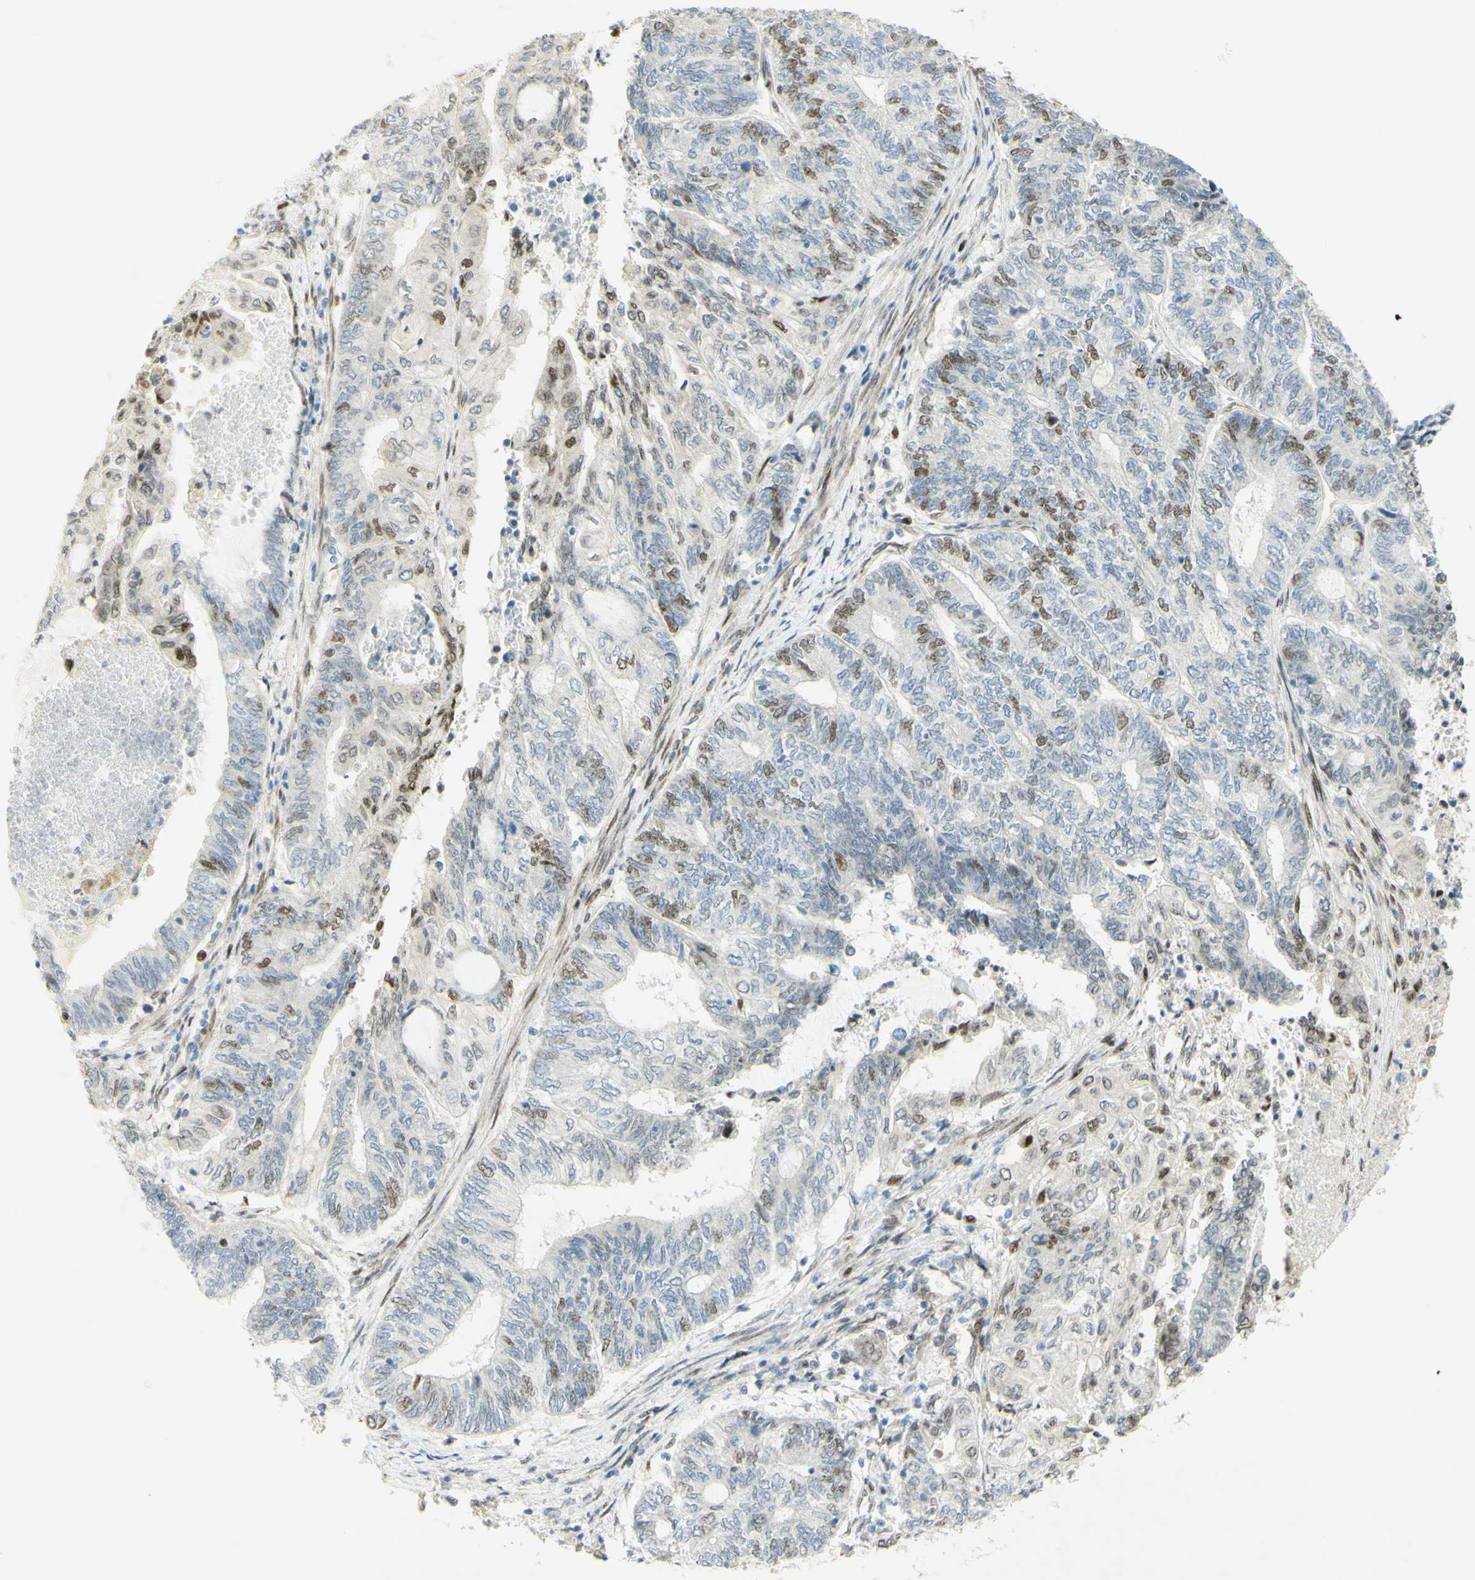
{"staining": {"intensity": "moderate", "quantity": "<25%", "location": "nuclear"}, "tissue": "endometrial cancer", "cell_type": "Tumor cells", "image_type": "cancer", "snomed": [{"axis": "morphology", "description": "Adenocarcinoma, NOS"}, {"axis": "topography", "description": "Uterus"}, {"axis": "topography", "description": "Endometrium"}], "caption": "Protein expression analysis of adenocarcinoma (endometrial) shows moderate nuclear staining in approximately <25% of tumor cells. The protein of interest is stained brown, and the nuclei are stained in blue (DAB (3,3'-diaminobenzidine) IHC with brightfield microscopy, high magnification).", "gene": "E2F1", "patient": {"sex": "female", "age": 70}}